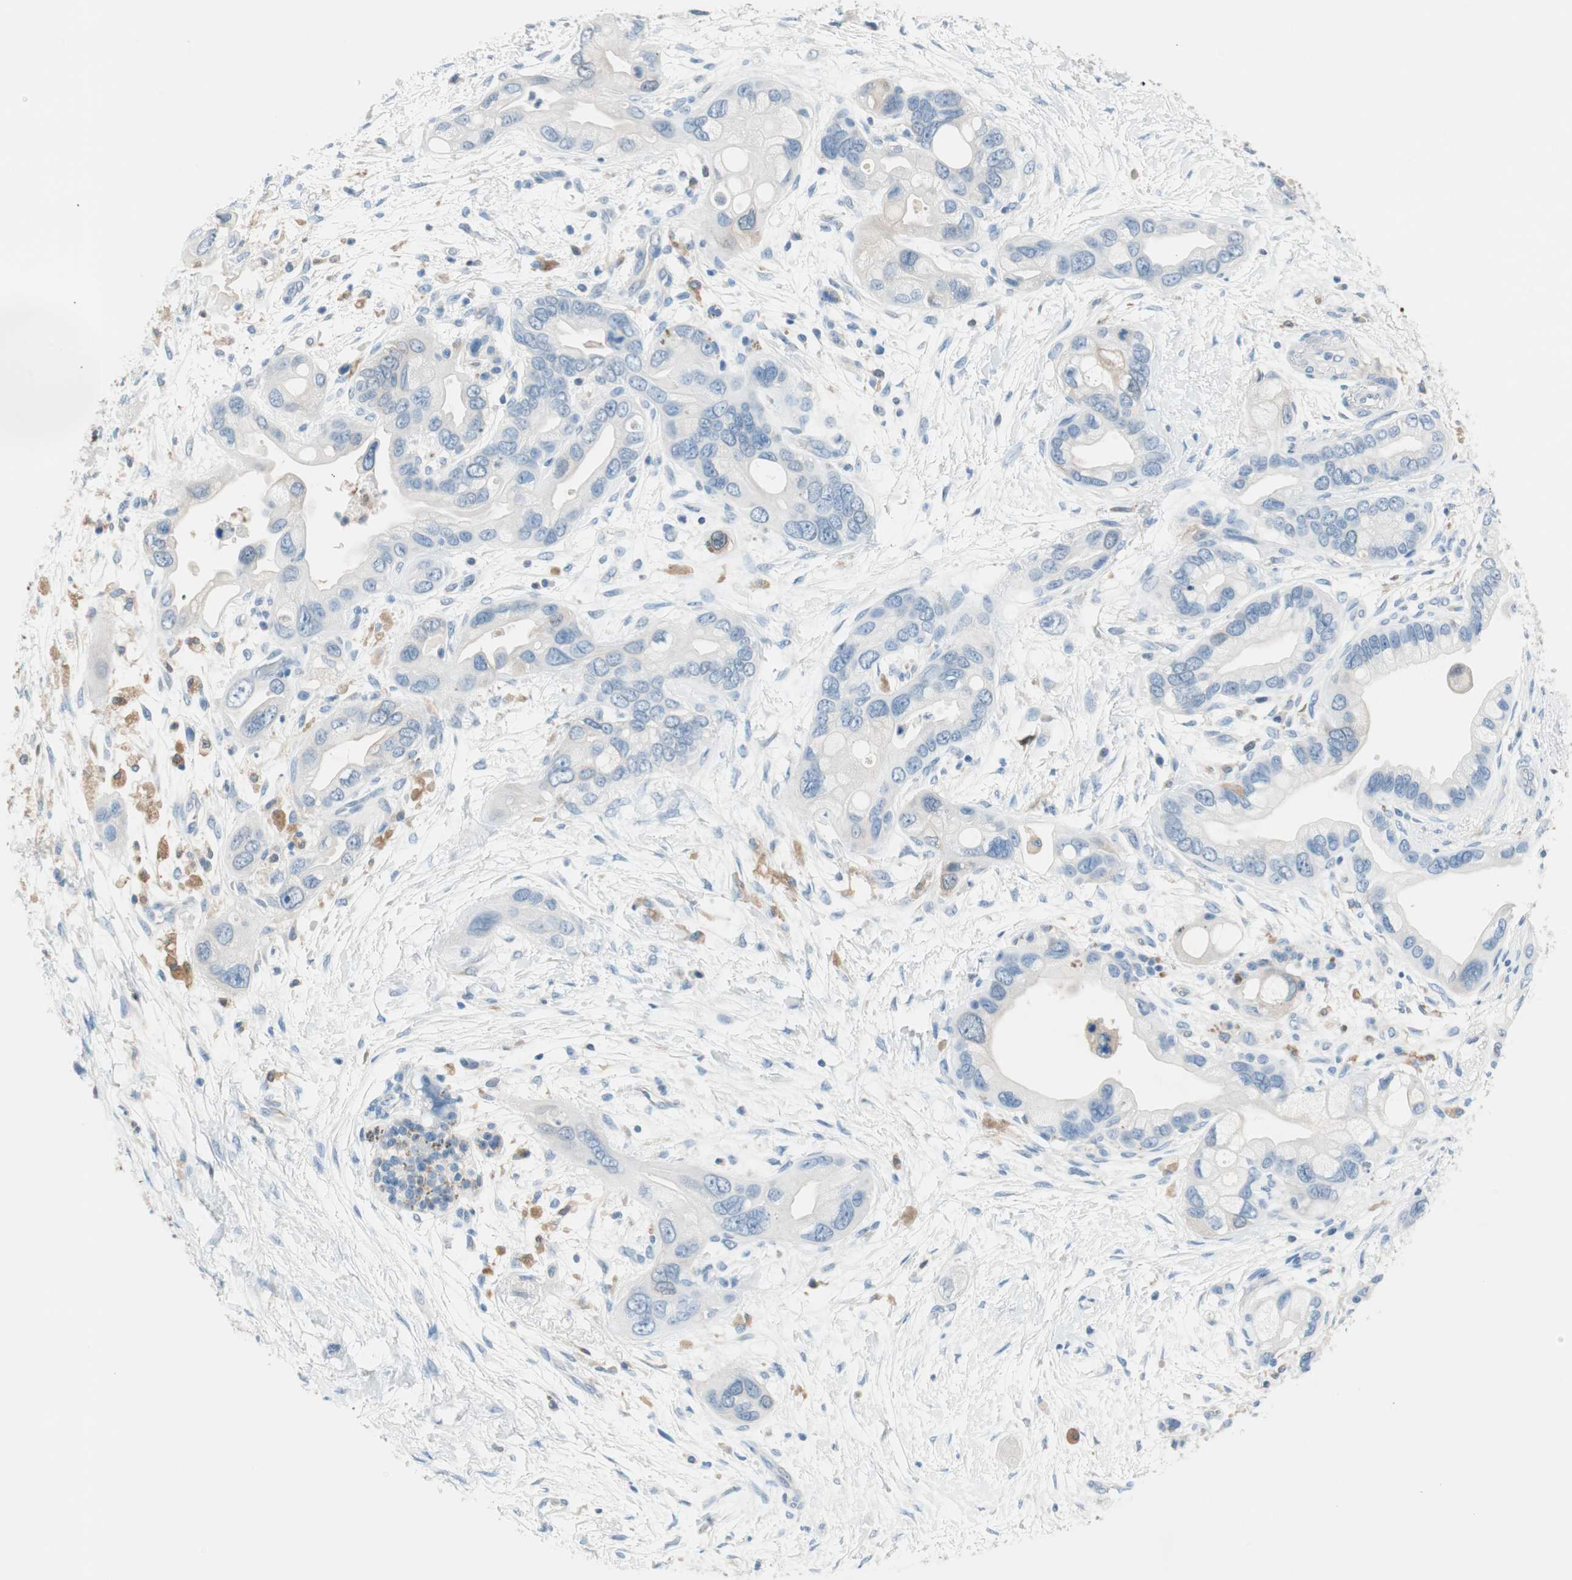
{"staining": {"intensity": "negative", "quantity": "none", "location": "none"}, "tissue": "pancreatic cancer", "cell_type": "Tumor cells", "image_type": "cancer", "snomed": [{"axis": "morphology", "description": "Adenocarcinoma, NOS"}, {"axis": "topography", "description": "Pancreas"}], "caption": "Histopathology image shows no significant protein staining in tumor cells of adenocarcinoma (pancreatic).", "gene": "GLUL", "patient": {"sex": "female", "age": 77}}